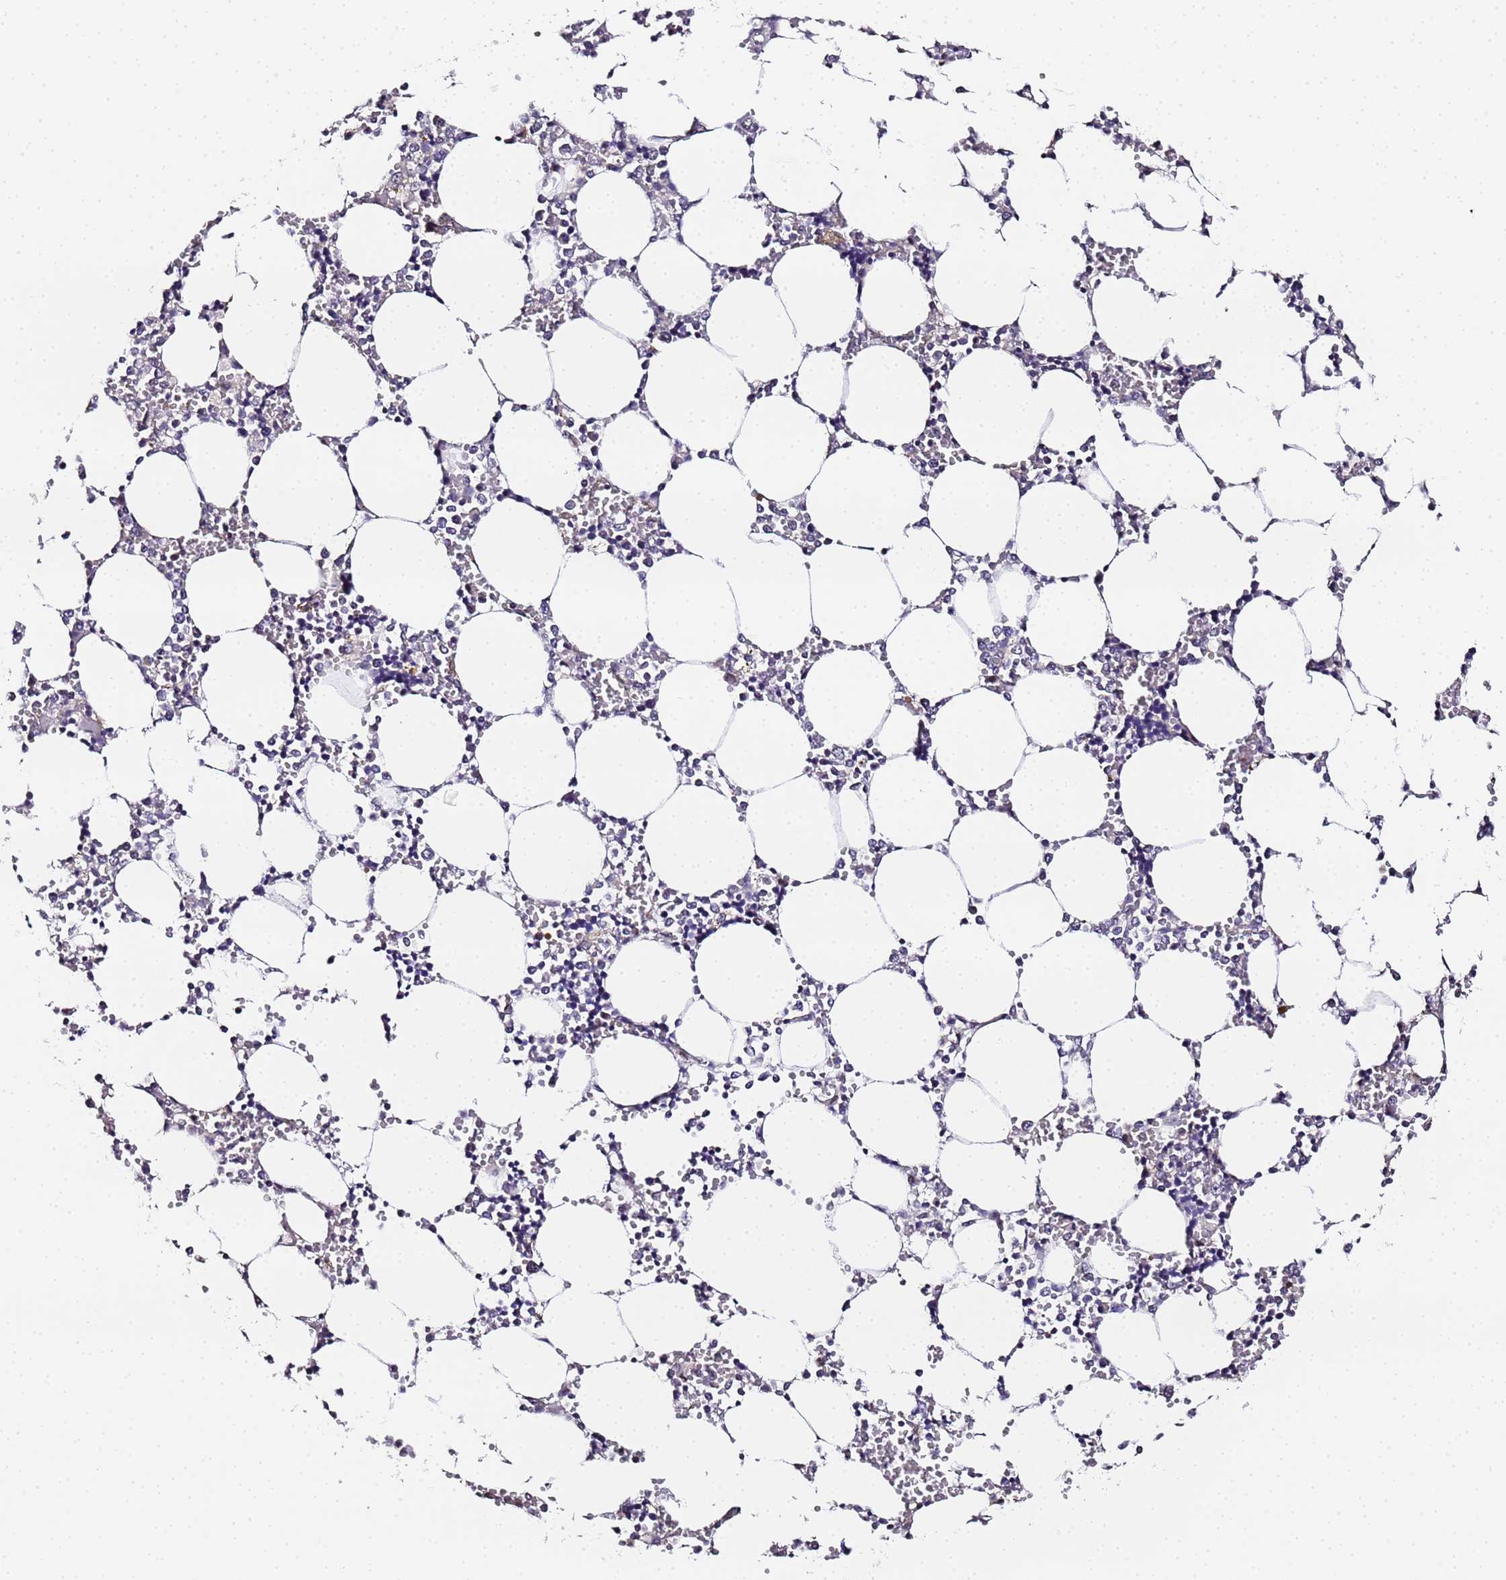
{"staining": {"intensity": "negative", "quantity": "none", "location": "none"}, "tissue": "bone marrow", "cell_type": "Hematopoietic cells", "image_type": "normal", "snomed": [{"axis": "morphology", "description": "Normal tissue, NOS"}, {"axis": "topography", "description": "Bone marrow"}], "caption": "Immunohistochemical staining of normal human bone marrow exhibits no significant staining in hematopoietic cells.", "gene": "LSM3", "patient": {"sex": "male", "age": 64}}